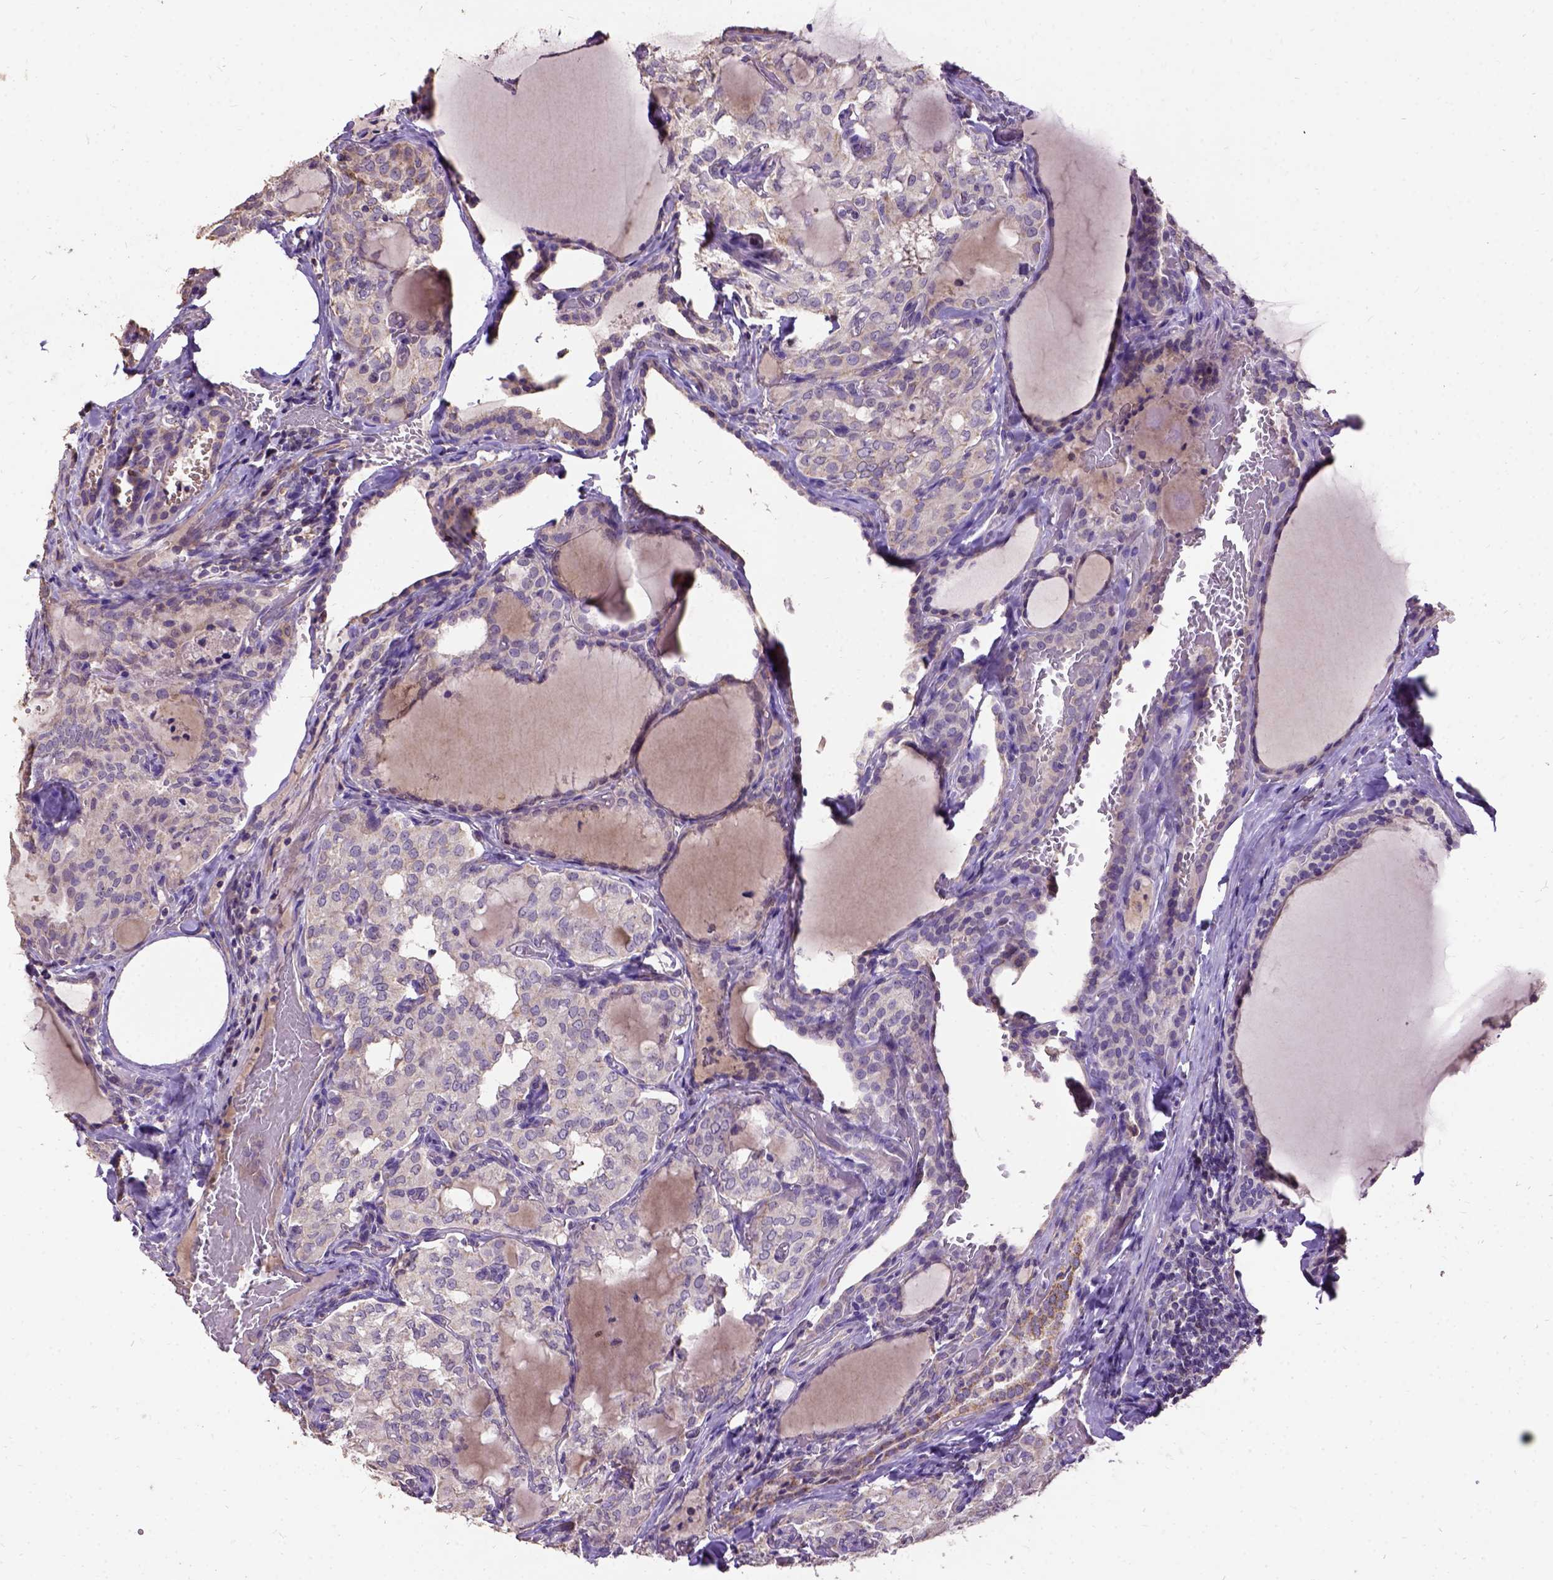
{"staining": {"intensity": "weak", "quantity": "25%-75%", "location": "cytoplasmic/membranous"}, "tissue": "thyroid cancer", "cell_type": "Tumor cells", "image_type": "cancer", "snomed": [{"axis": "morphology", "description": "Papillary adenocarcinoma, NOS"}, {"axis": "topography", "description": "Thyroid gland"}], "caption": "Tumor cells reveal low levels of weak cytoplasmic/membranous positivity in approximately 25%-75% of cells in thyroid cancer (papillary adenocarcinoma). (Stains: DAB in brown, nuclei in blue, Microscopy: brightfield microscopy at high magnification).", "gene": "DQX1", "patient": {"sex": "male", "age": 20}}